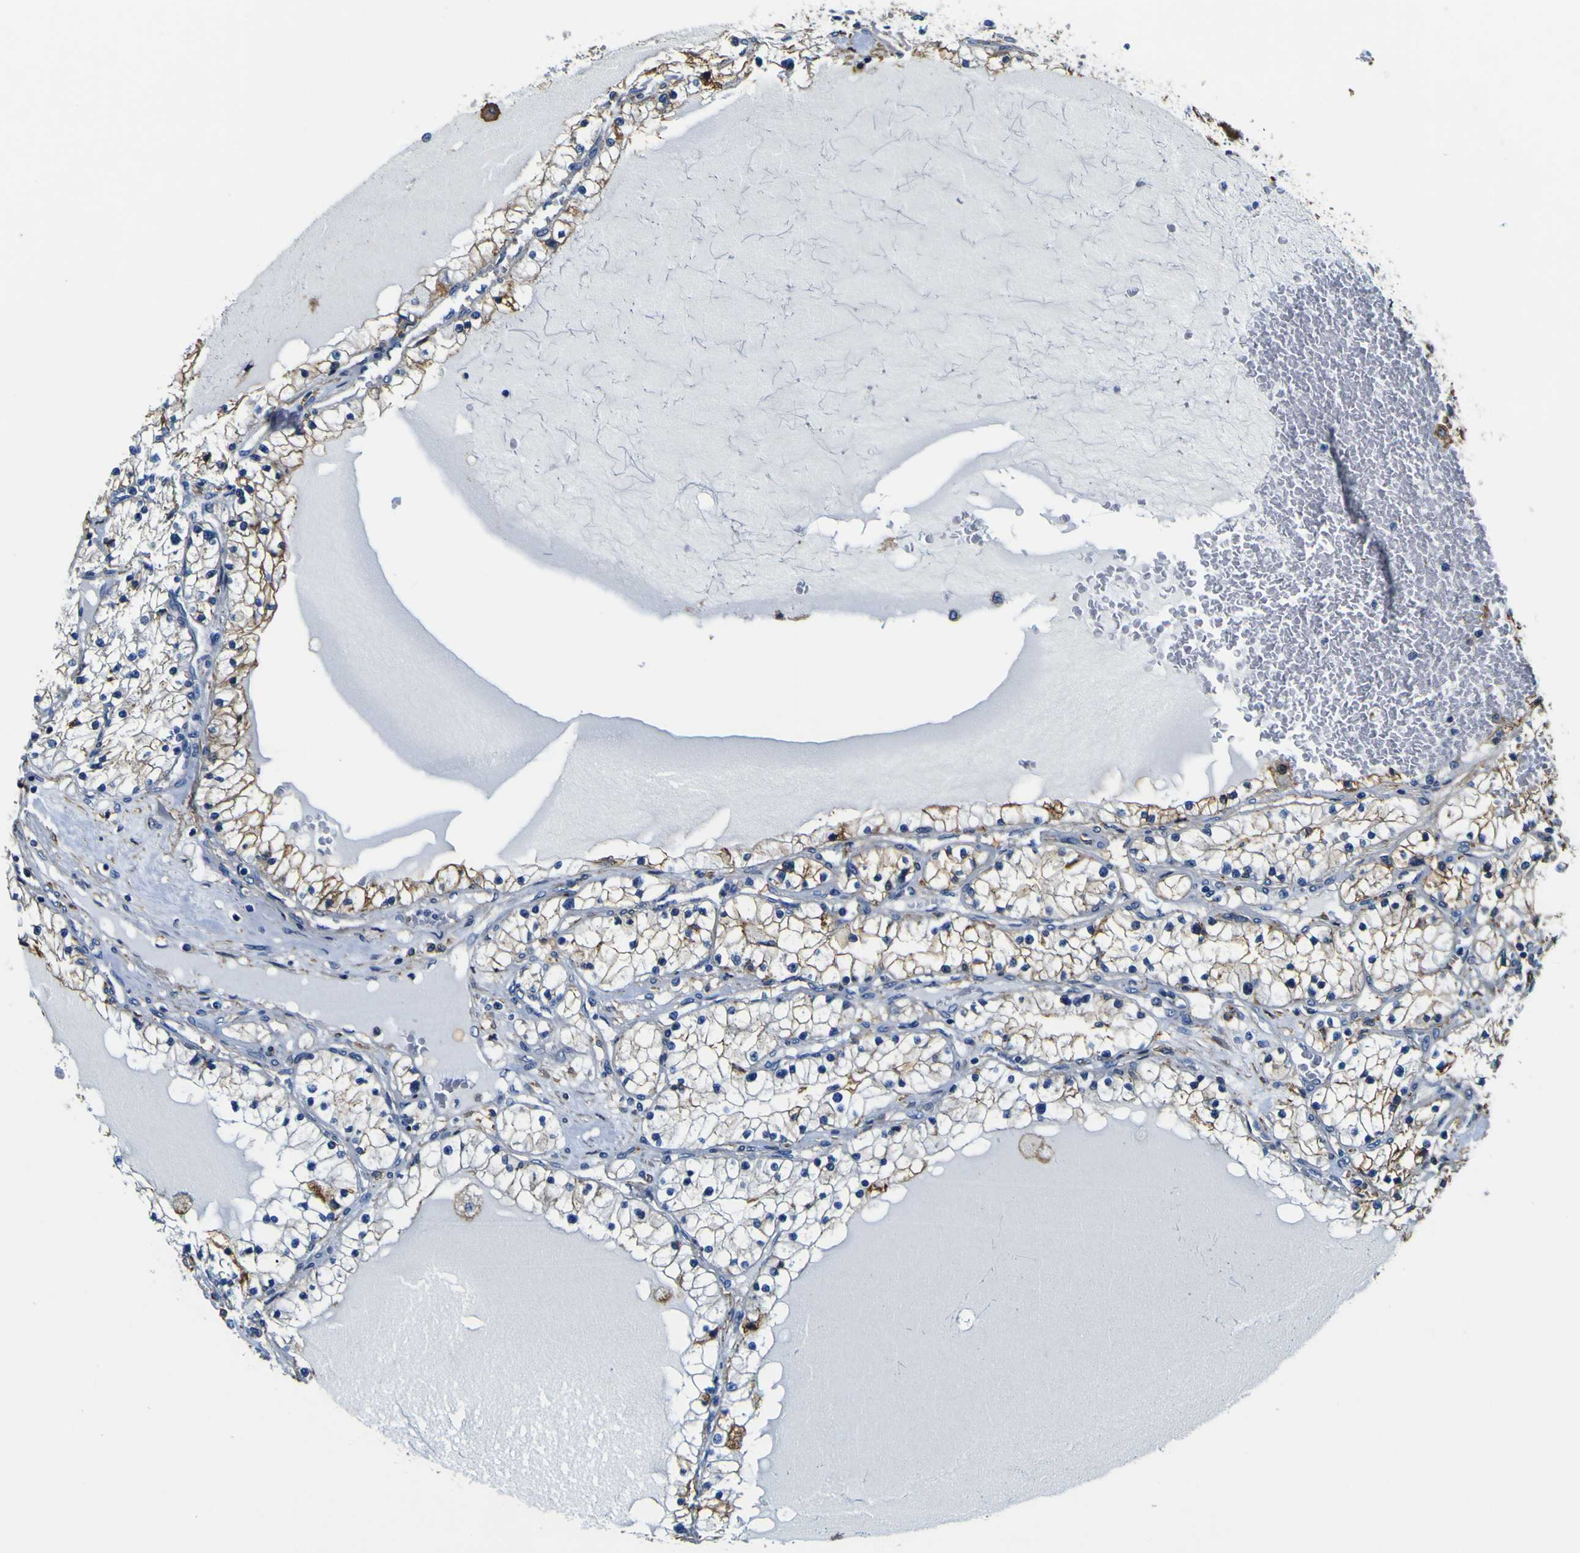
{"staining": {"intensity": "moderate", "quantity": "25%-75%", "location": "cytoplasmic/membranous"}, "tissue": "renal cancer", "cell_type": "Tumor cells", "image_type": "cancer", "snomed": [{"axis": "morphology", "description": "Adenocarcinoma, NOS"}, {"axis": "topography", "description": "Kidney"}], "caption": "High-power microscopy captured an immunohistochemistry (IHC) photomicrograph of renal cancer (adenocarcinoma), revealing moderate cytoplasmic/membranous expression in about 25%-75% of tumor cells. (DAB (3,3'-diaminobenzidine) IHC, brown staining for protein, blue staining for nuclei).", "gene": "PXDN", "patient": {"sex": "male", "age": 68}}